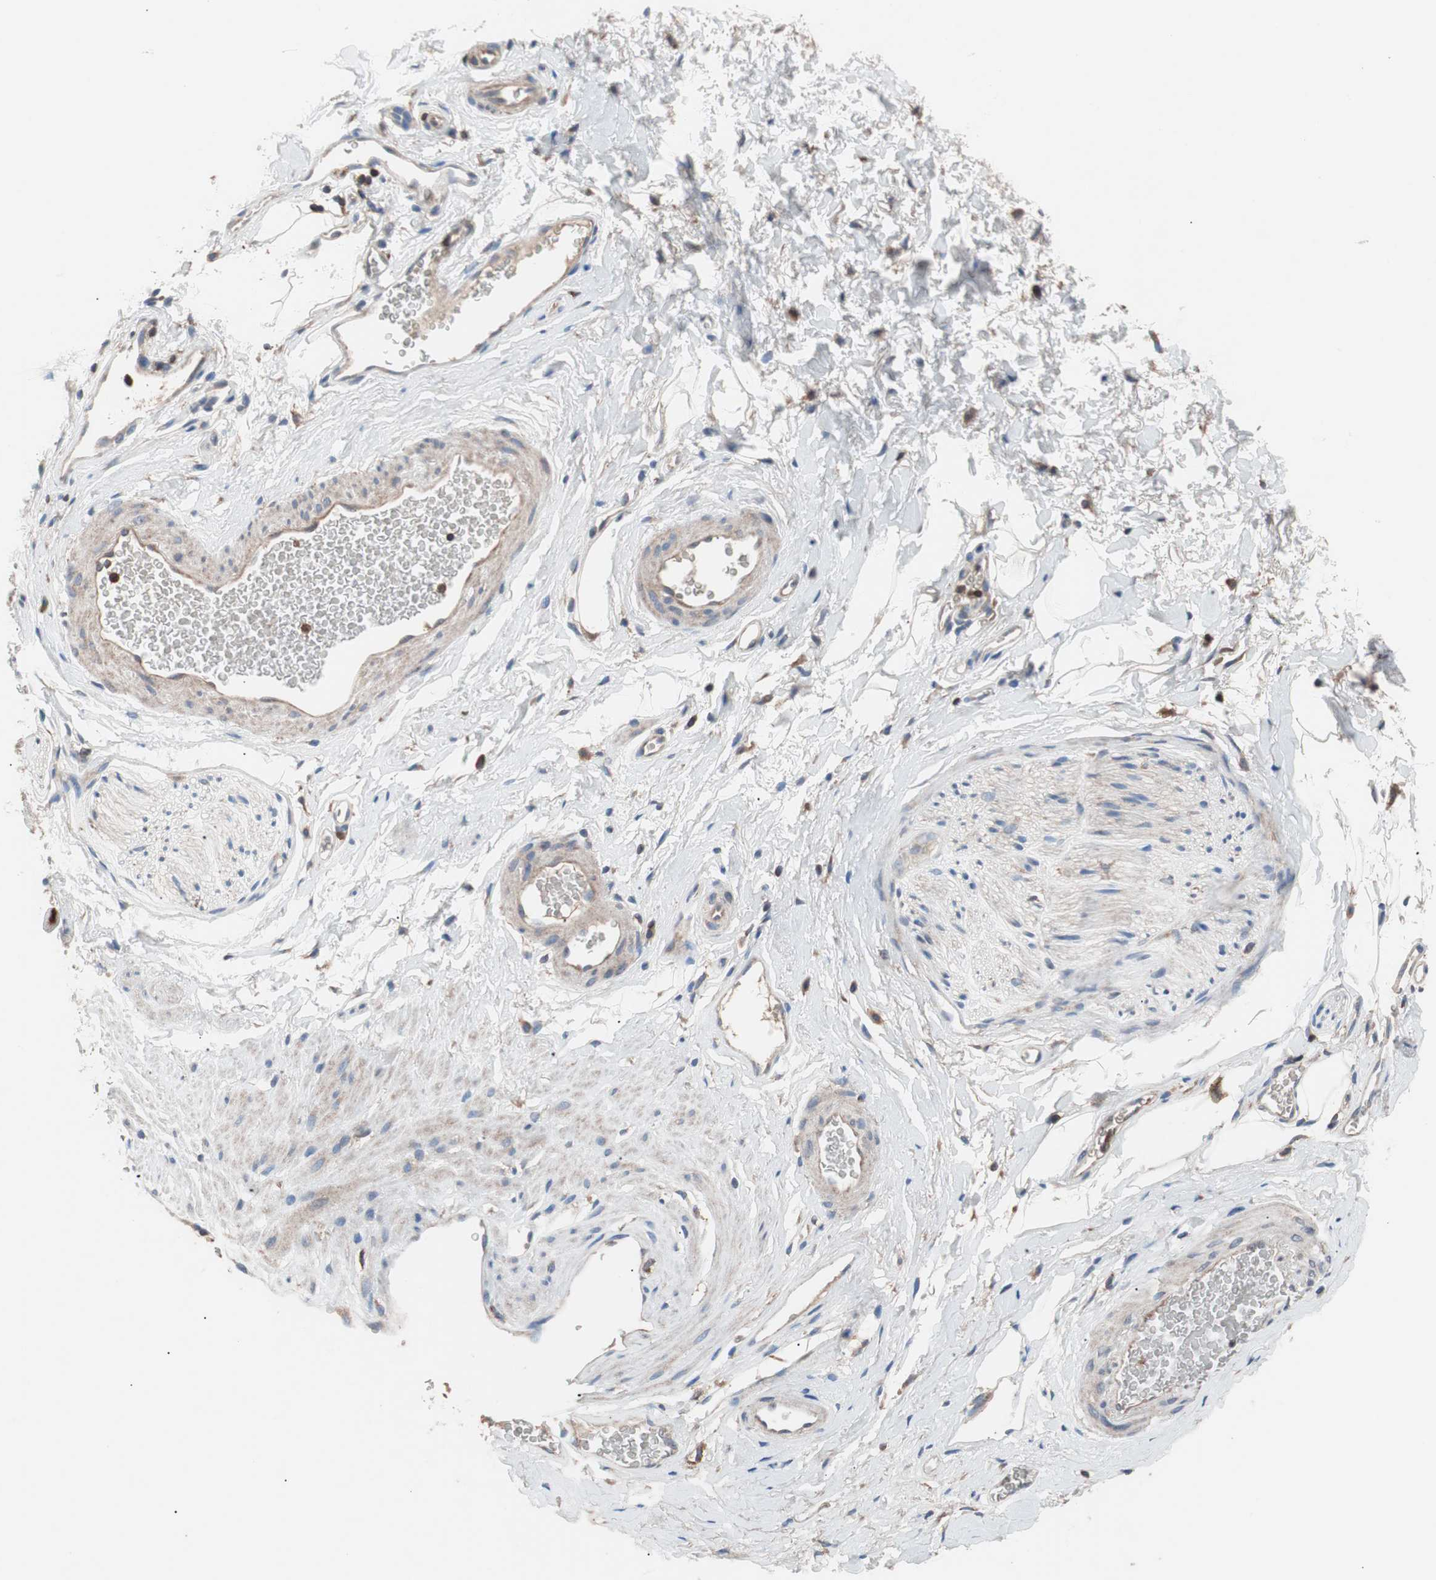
{"staining": {"intensity": "moderate", "quantity": ">75%", "location": "cytoplasmic/membranous"}, "tissue": "adipose tissue", "cell_type": "Adipocytes", "image_type": "normal", "snomed": [{"axis": "morphology", "description": "Normal tissue, NOS"}, {"axis": "topography", "description": "Soft tissue"}, {"axis": "topography", "description": "Peripheral nerve tissue"}], "caption": "The photomicrograph exhibits a brown stain indicating the presence of a protein in the cytoplasmic/membranous of adipocytes in adipose tissue. Immunohistochemistry (ihc) stains the protein of interest in brown and the nuclei are stained blue.", "gene": "PIK3R1", "patient": {"sex": "female", "age": 71}}